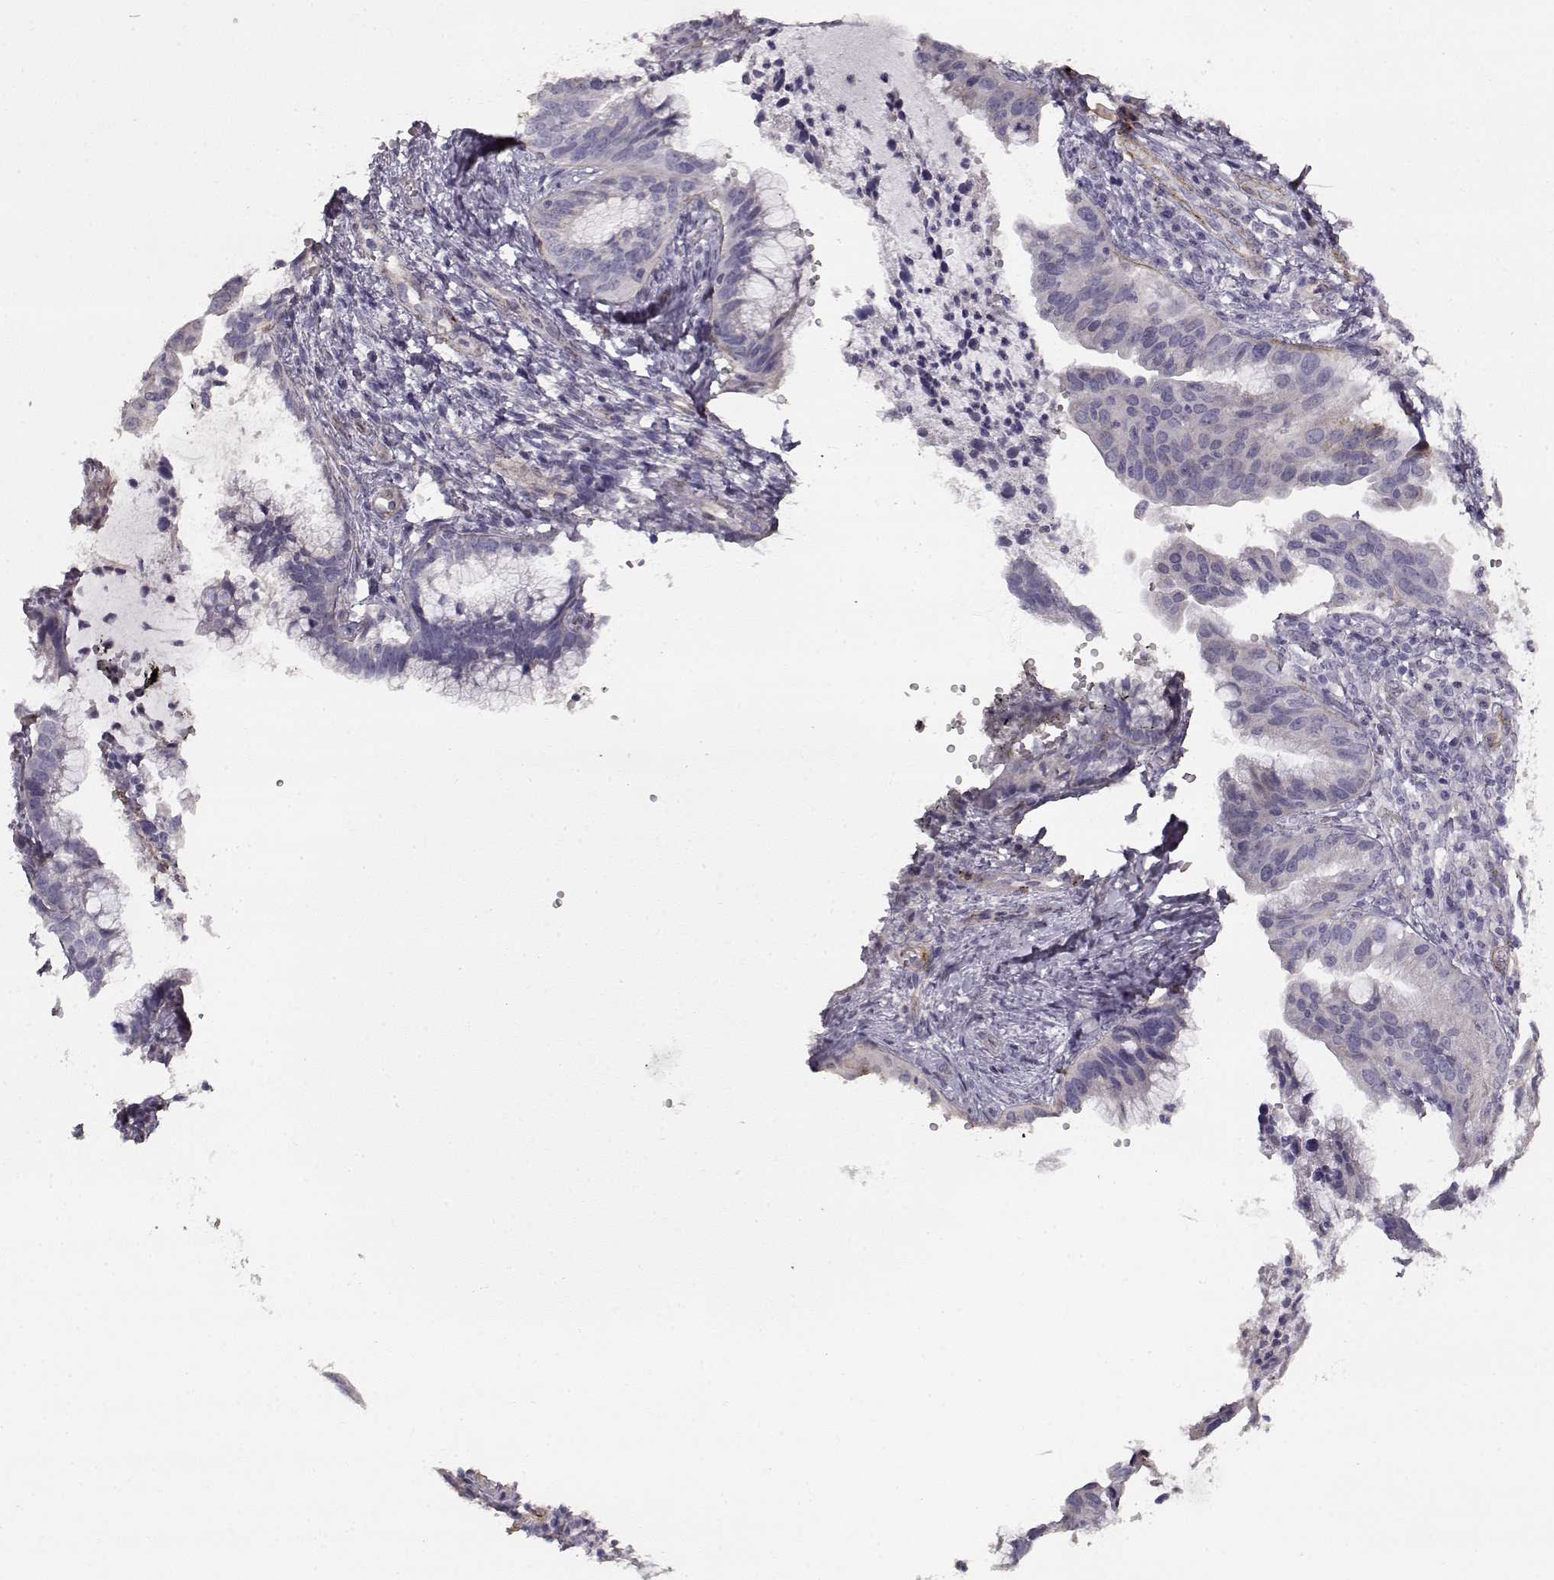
{"staining": {"intensity": "negative", "quantity": "none", "location": "none"}, "tissue": "cervical cancer", "cell_type": "Tumor cells", "image_type": "cancer", "snomed": [{"axis": "morphology", "description": "Adenocarcinoma, NOS"}, {"axis": "topography", "description": "Cervix"}], "caption": "An image of human cervical cancer (adenocarcinoma) is negative for staining in tumor cells.", "gene": "LAMC1", "patient": {"sex": "female", "age": 34}}